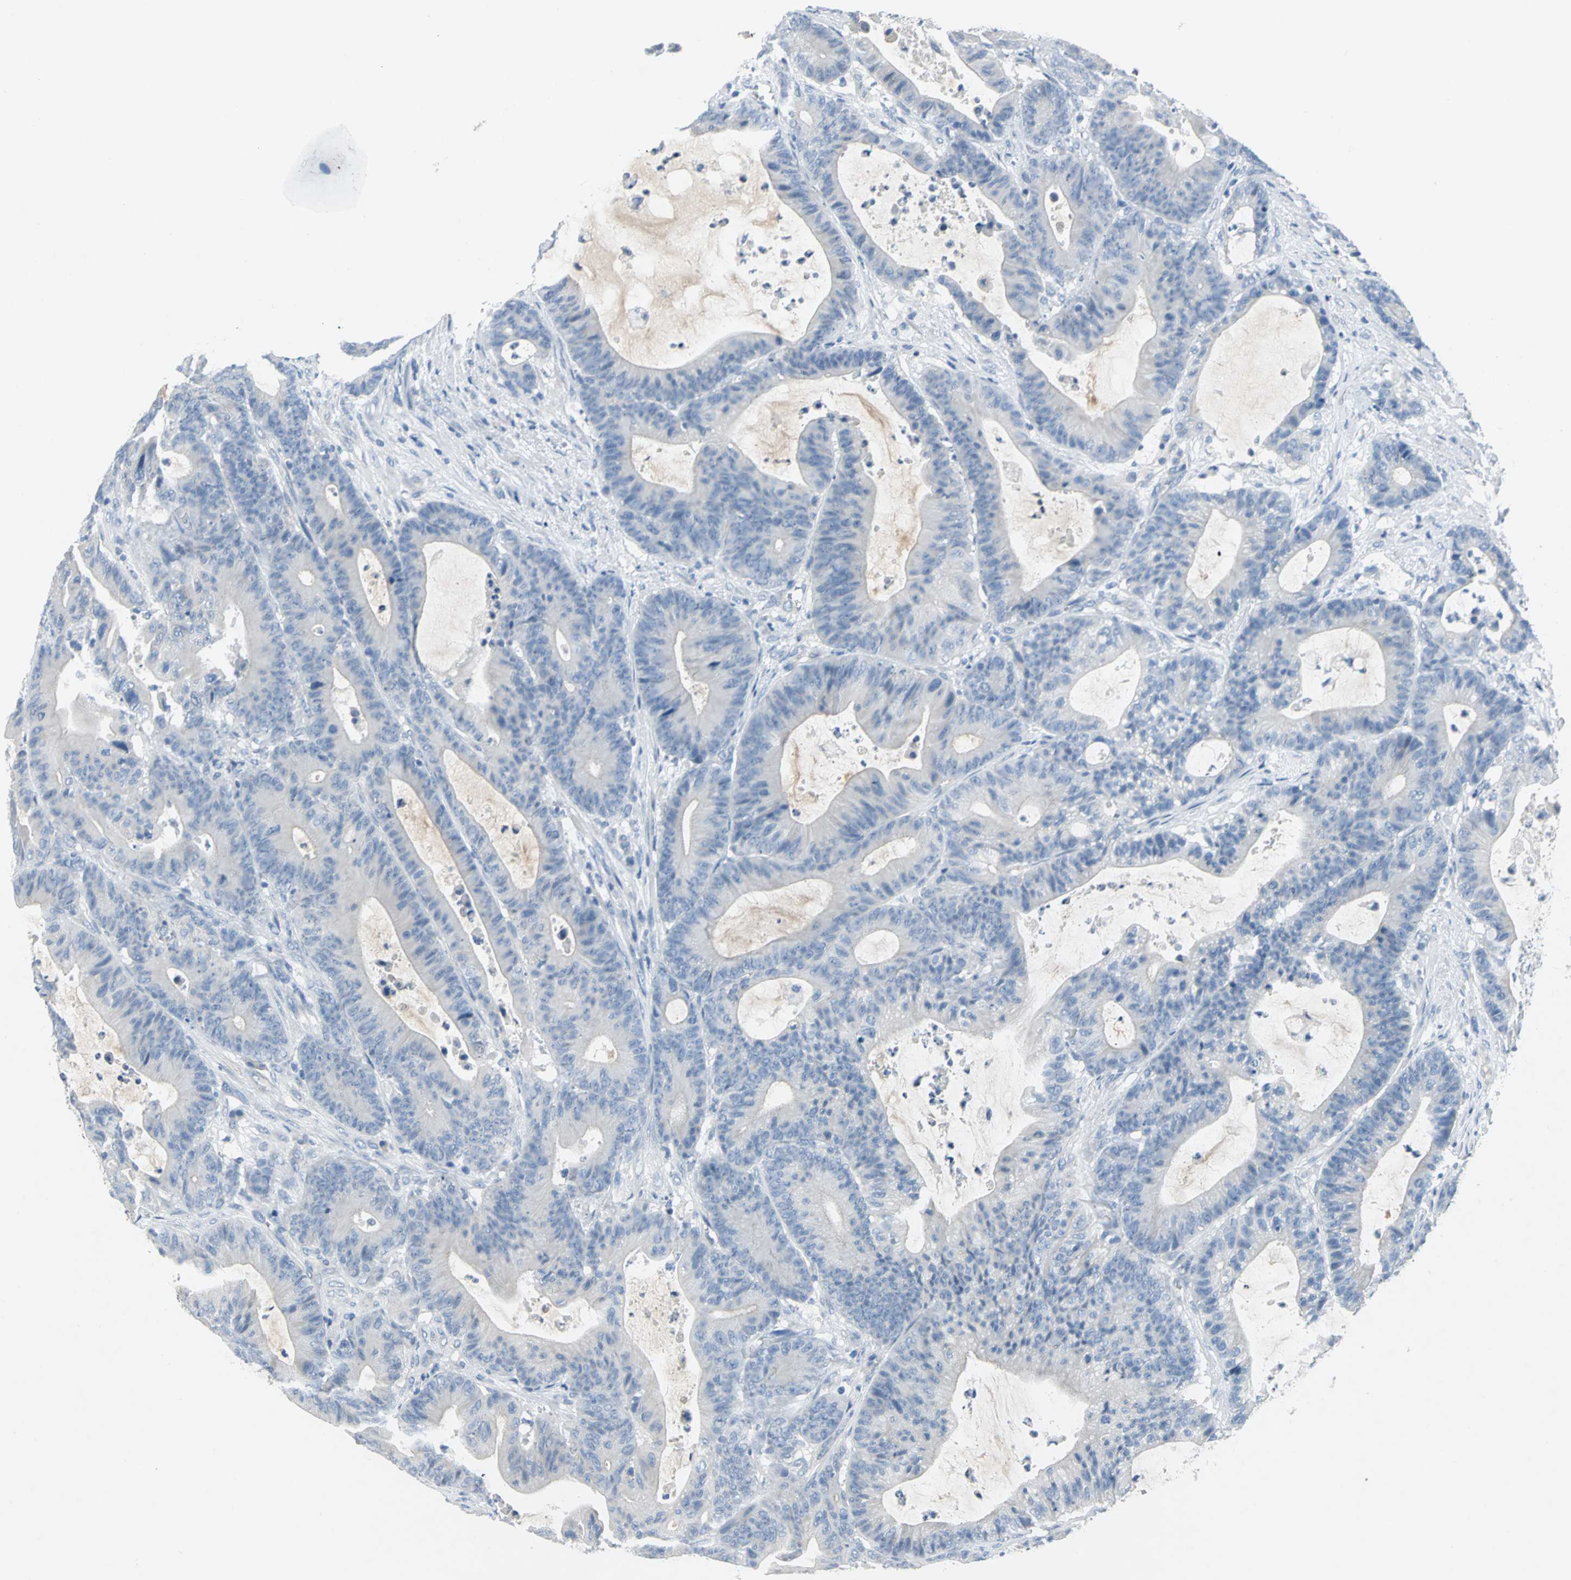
{"staining": {"intensity": "negative", "quantity": "none", "location": "none"}, "tissue": "colorectal cancer", "cell_type": "Tumor cells", "image_type": "cancer", "snomed": [{"axis": "morphology", "description": "Adenocarcinoma, NOS"}, {"axis": "topography", "description": "Colon"}], "caption": "There is no significant positivity in tumor cells of adenocarcinoma (colorectal). (DAB (3,3'-diaminobenzidine) immunohistochemistry (IHC) visualized using brightfield microscopy, high magnification).", "gene": "PTGDS", "patient": {"sex": "female", "age": 84}}